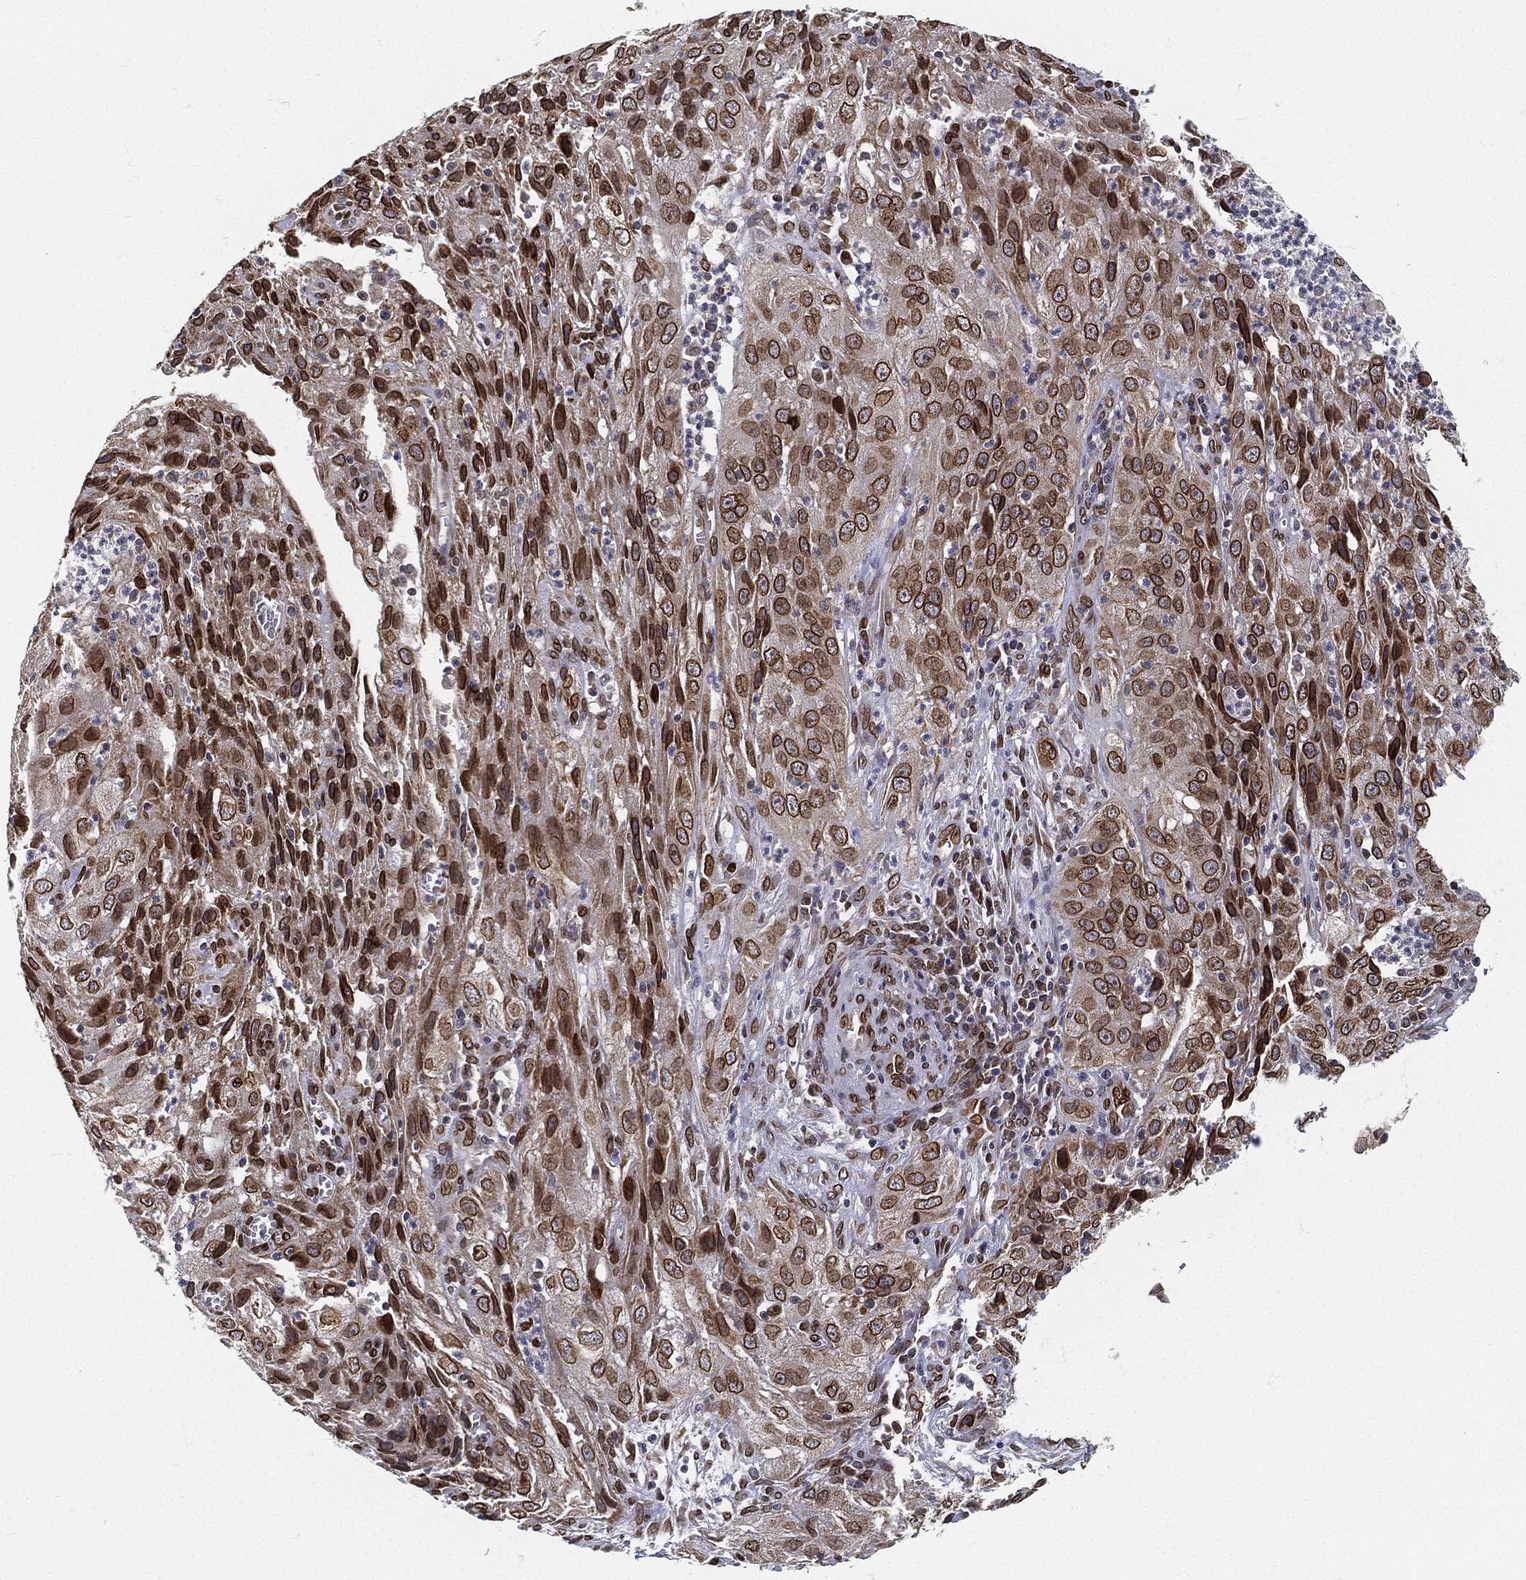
{"staining": {"intensity": "strong", "quantity": ">75%", "location": "cytoplasmic/membranous,nuclear"}, "tissue": "cervical cancer", "cell_type": "Tumor cells", "image_type": "cancer", "snomed": [{"axis": "morphology", "description": "Squamous cell carcinoma, NOS"}, {"axis": "topography", "description": "Cervix"}], "caption": "Protein expression analysis of cervical cancer demonstrates strong cytoplasmic/membranous and nuclear positivity in approximately >75% of tumor cells.", "gene": "PALB2", "patient": {"sex": "female", "age": 32}}